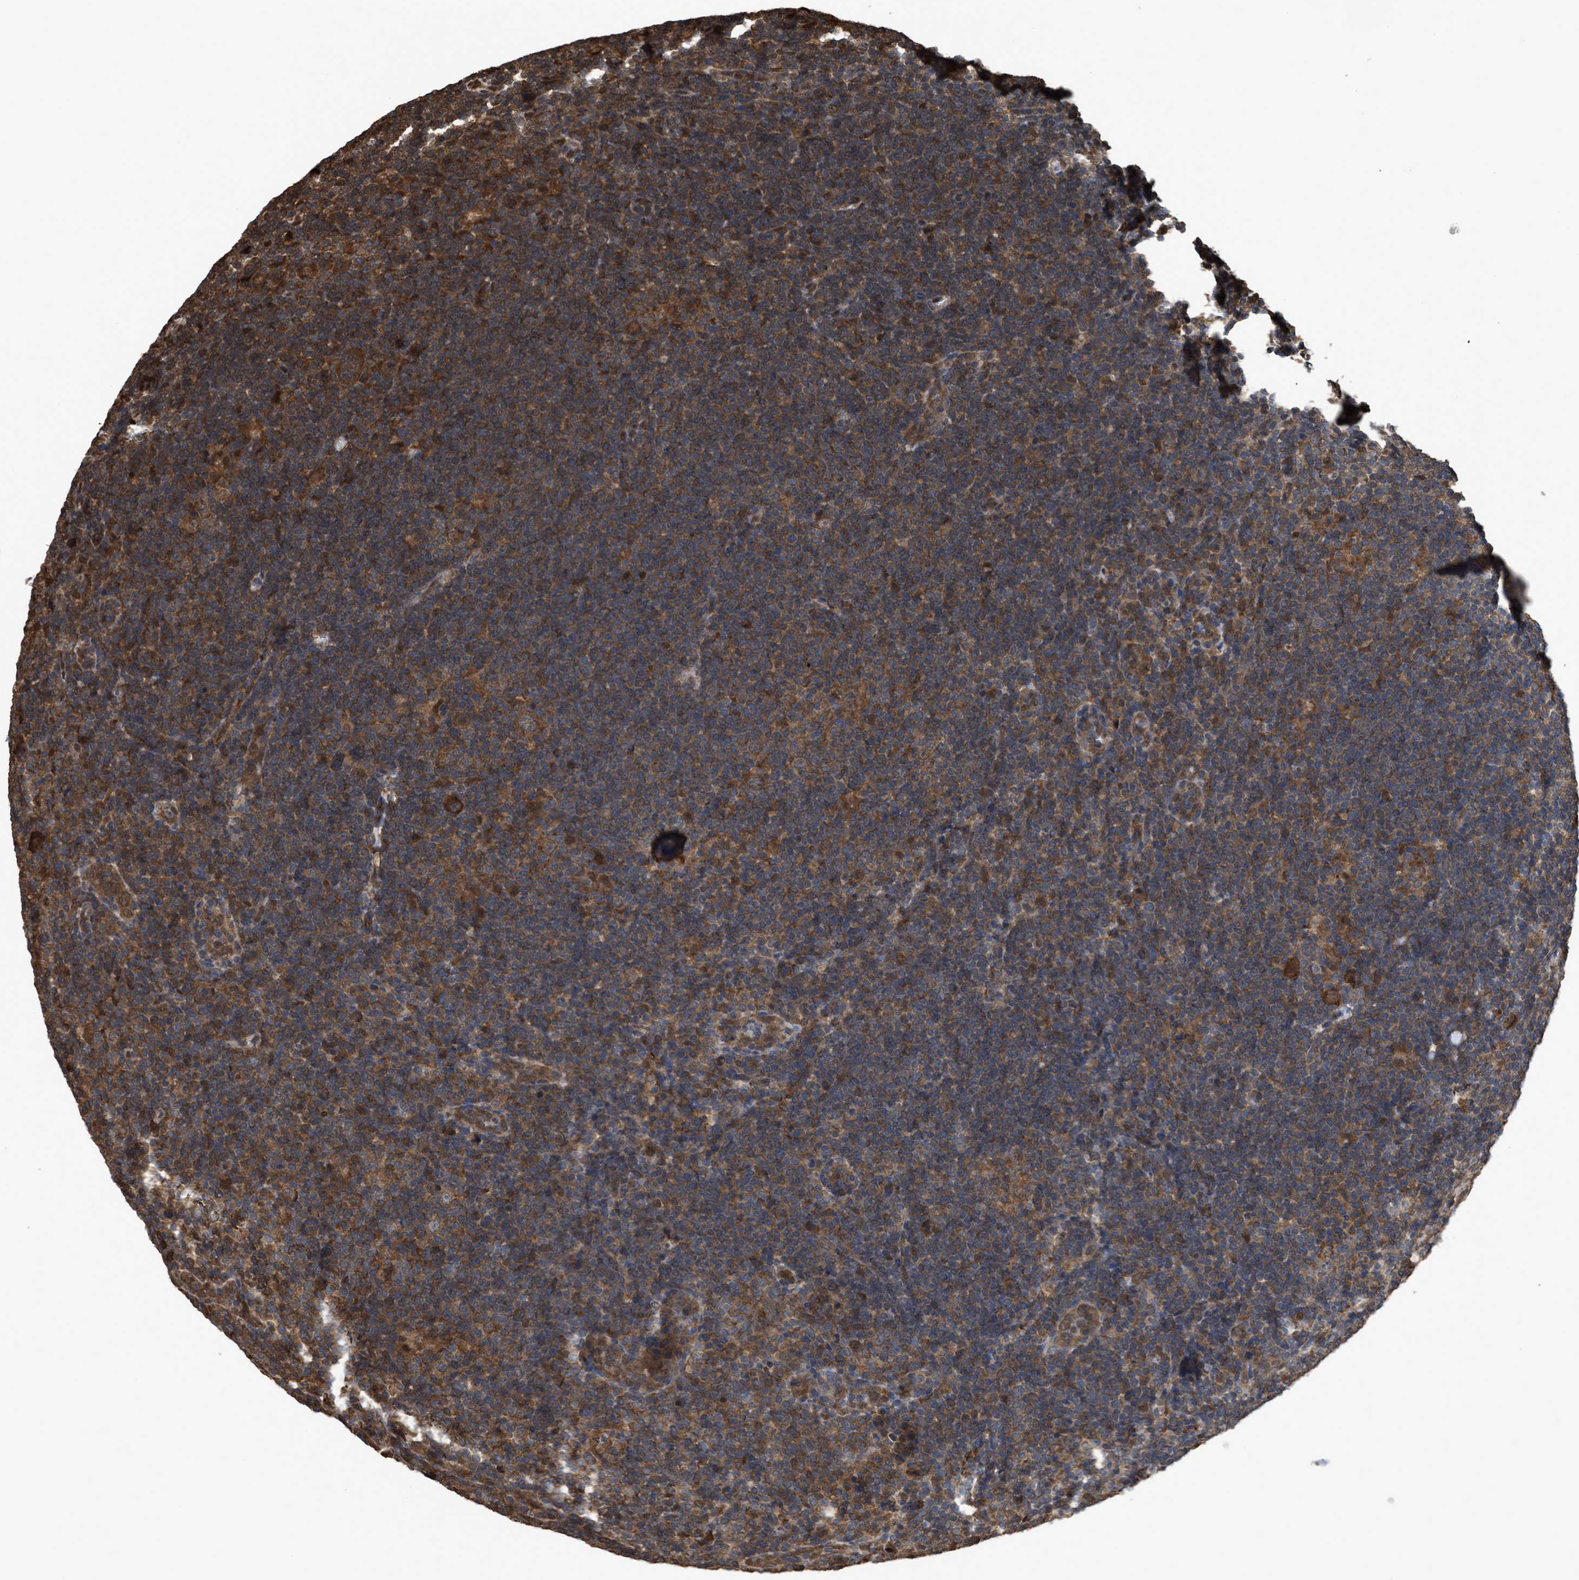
{"staining": {"intensity": "moderate", "quantity": ">75%", "location": "cytoplasmic/membranous"}, "tissue": "lymphoma", "cell_type": "Tumor cells", "image_type": "cancer", "snomed": [{"axis": "morphology", "description": "Hodgkin's disease, NOS"}, {"axis": "topography", "description": "Lymph node"}], "caption": "DAB (3,3'-diaminobenzidine) immunohistochemical staining of lymphoma reveals moderate cytoplasmic/membranous protein positivity in approximately >75% of tumor cells.", "gene": "YWHAG", "patient": {"sex": "female", "age": 57}}